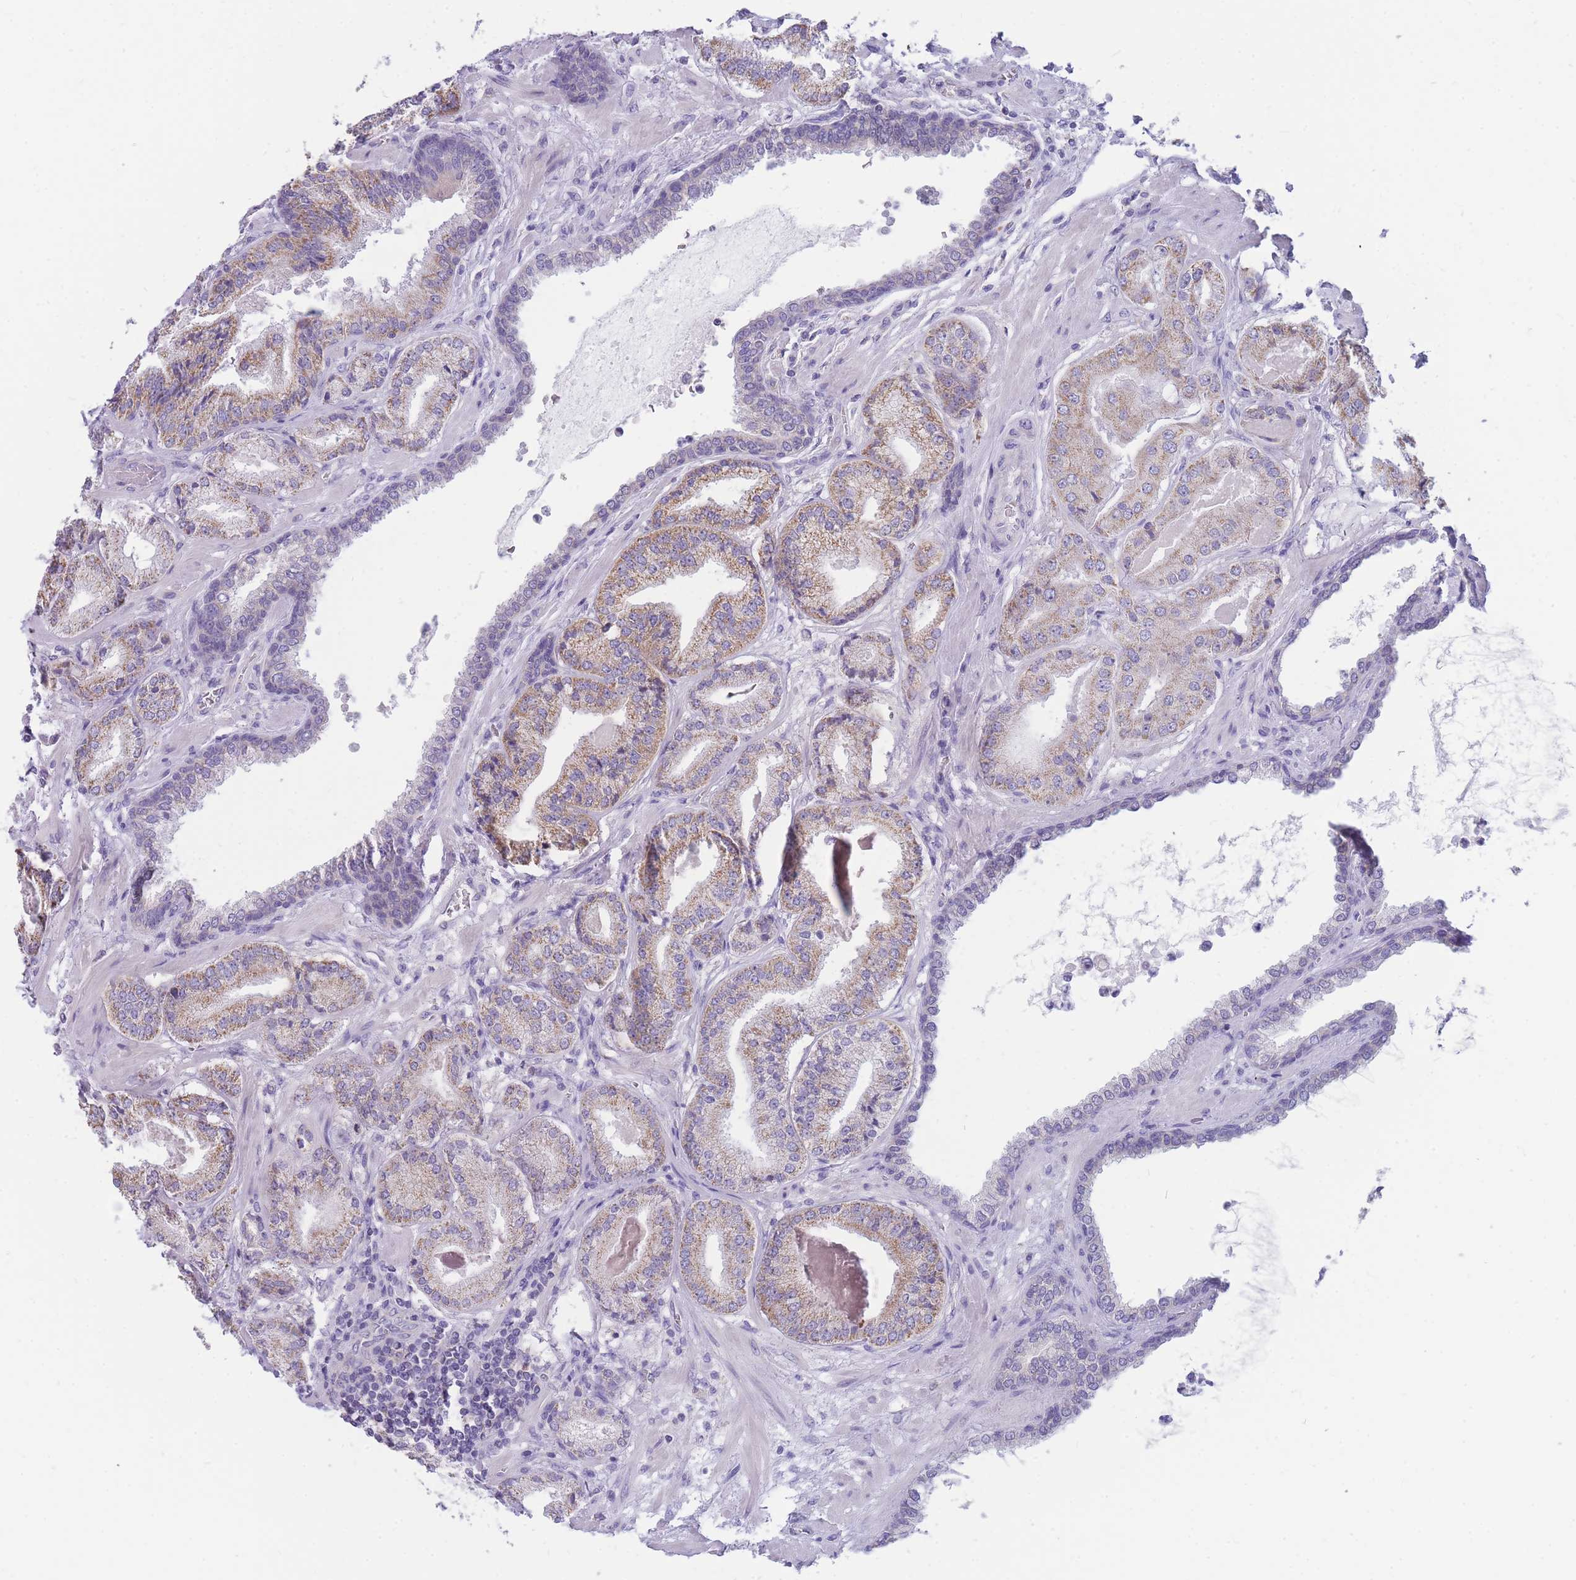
{"staining": {"intensity": "weak", "quantity": ">75%", "location": "cytoplasmic/membranous"}, "tissue": "prostate cancer", "cell_type": "Tumor cells", "image_type": "cancer", "snomed": [{"axis": "morphology", "description": "Adenocarcinoma, High grade"}, {"axis": "topography", "description": "Prostate"}], "caption": "Prostate cancer stained with immunohistochemistry (IHC) reveals weak cytoplasmic/membranous positivity in about >75% of tumor cells. (DAB = brown stain, brightfield microscopy at high magnification).", "gene": "DHRS11", "patient": {"sex": "male", "age": 63}}